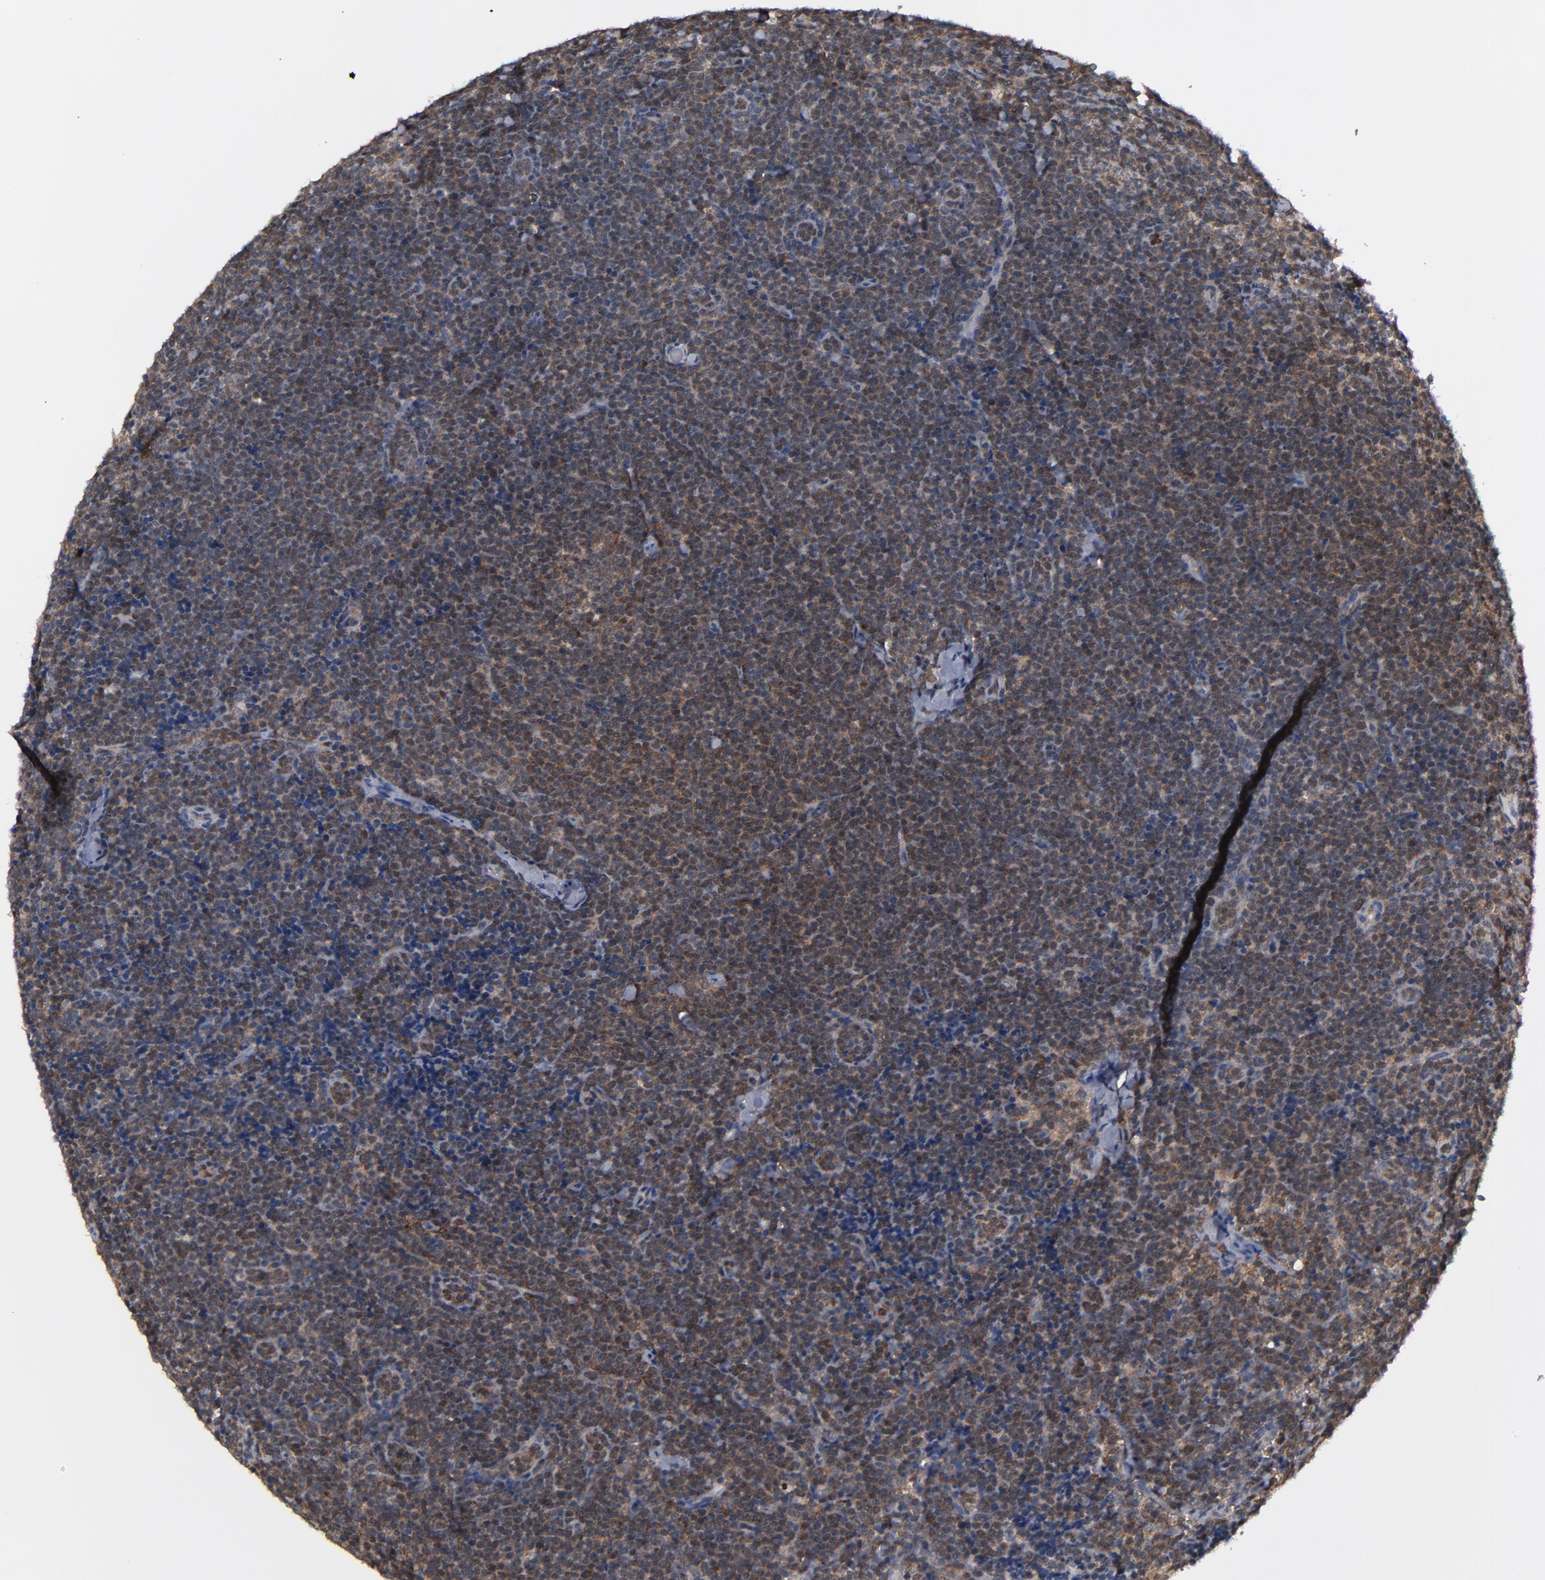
{"staining": {"intensity": "moderate", "quantity": ">75%", "location": "cytoplasmic/membranous"}, "tissue": "lymphoma", "cell_type": "Tumor cells", "image_type": "cancer", "snomed": [{"axis": "morphology", "description": "Malignant lymphoma, non-Hodgkin's type, High grade"}, {"axis": "topography", "description": "Lymph node"}], "caption": "The photomicrograph exhibits immunohistochemical staining of malignant lymphoma, non-Hodgkin's type (high-grade). There is moderate cytoplasmic/membranous expression is appreciated in approximately >75% of tumor cells. The staining was performed using DAB to visualize the protein expression in brown, while the nuclei were stained in blue with hematoxylin (Magnification: 20x).", "gene": "ALG13", "patient": {"sex": "female", "age": 58}}